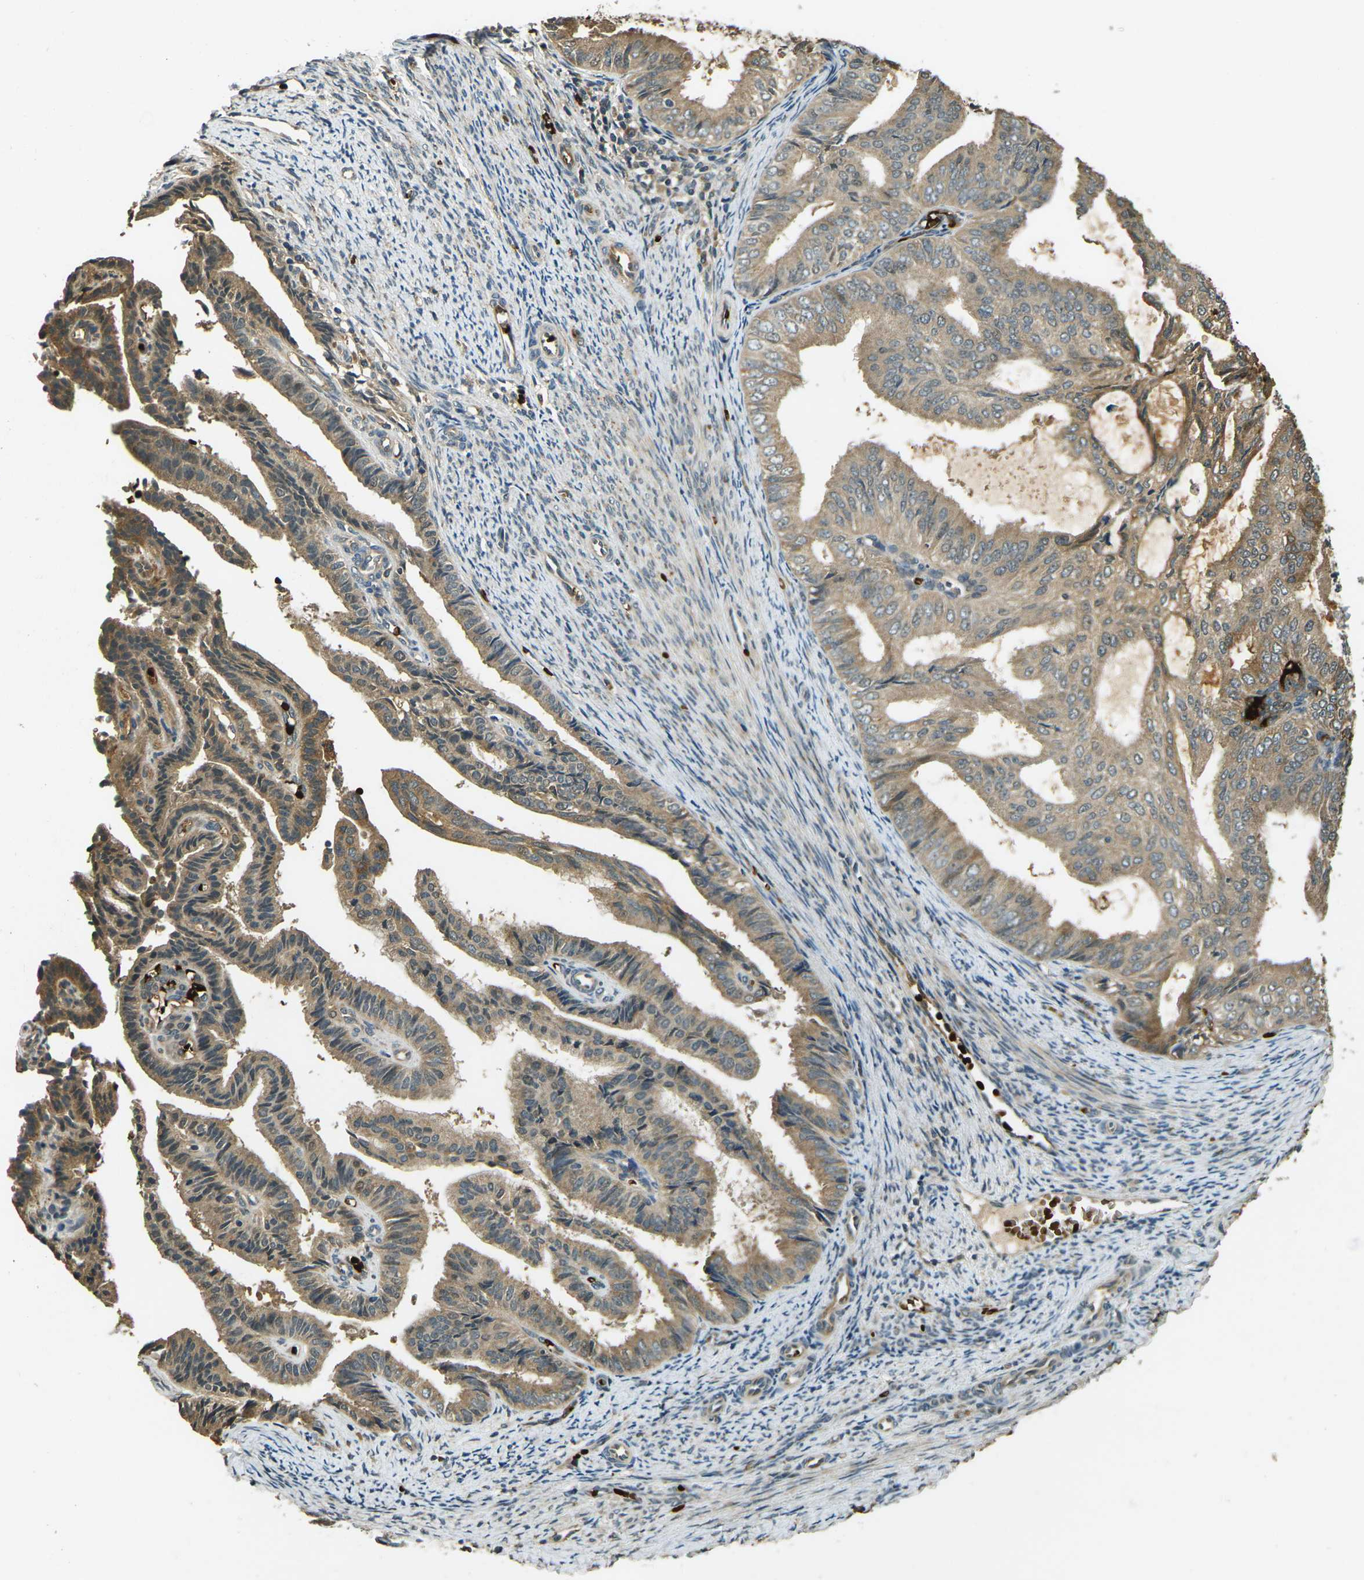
{"staining": {"intensity": "moderate", "quantity": ">75%", "location": "cytoplasmic/membranous"}, "tissue": "endometrial cancer", "cell_type": "Tumor cells", "image_type": "cancer", "snomed": [{"axis": "morphology", "description": "Adenocarcinoma, NOS"}, {"axis": "topography", "description": "Endometrium"}], "caption": "A medium amount of moderate cytoplasmic/membranous staining is present in about >75% of tumor cells in endometrial adenocarcinoma tissue. The staining was performed using DAB to visualize the protein expression in brown, while the nuclei were stained in blue with hematoxylin (Magnification: 20x).", "gene": "TOR1A", "patient": {"sex": "female", "age": 58}}